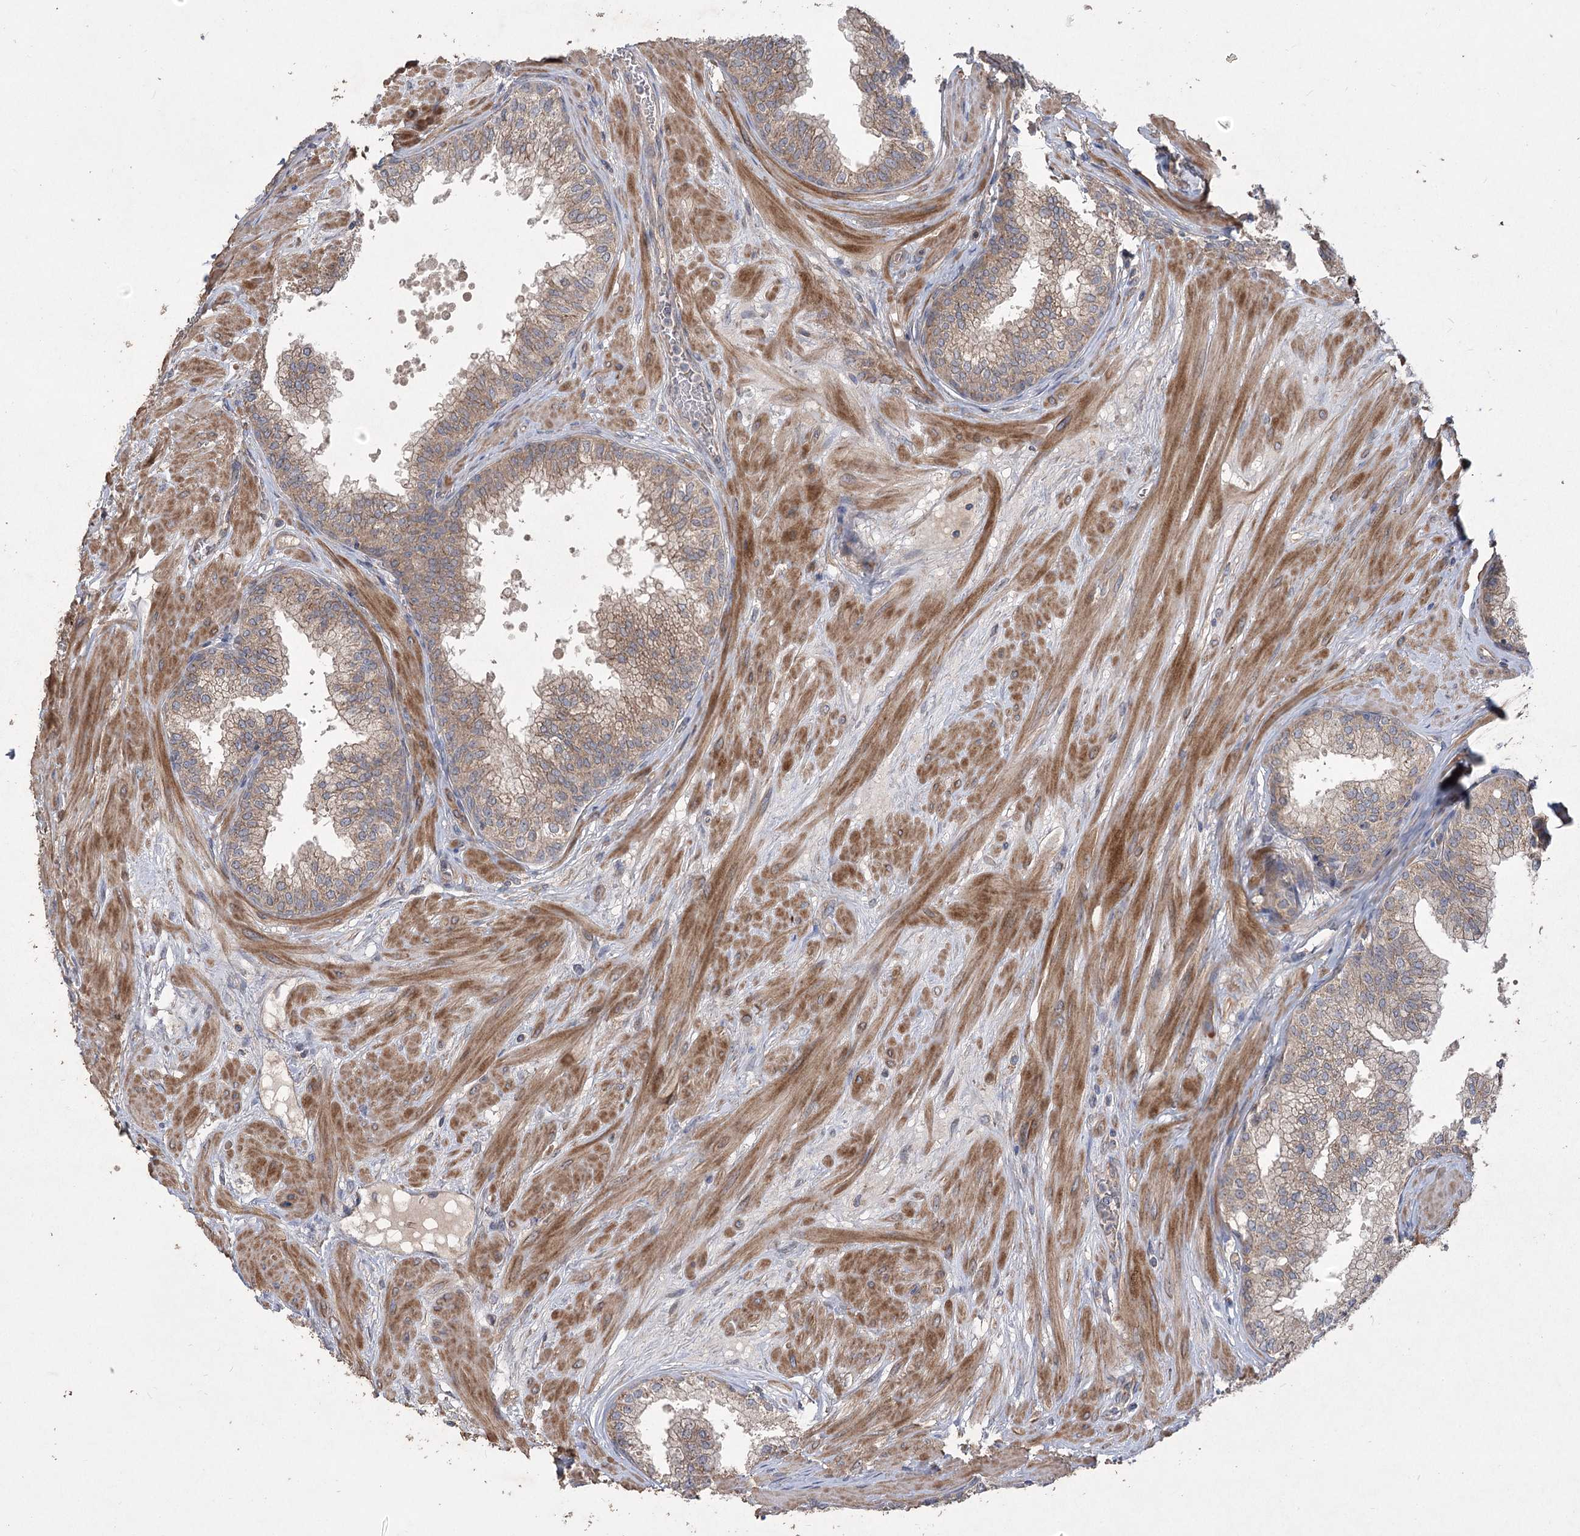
{"staining": {"intensity": "moderate", "quantity": ">75%", "location": "cytoplasmic/membranous"}, "tissue": "prostate", "cell_type": "Glandular cells", "image_type": "normal", "snomed": [{"axis": "morphology", "description": "Normal tissue, NOS"}, {"axis": "topography", "description": "Prostate"}], "caption": "Brown immunohistochemical staining in unremarkable human prostate reveals moderate cytoplasmic/membranous staining in about >75% of glandular cells.", "gene": "RIN2", "patient": {"sex": "male", "age": 60}}